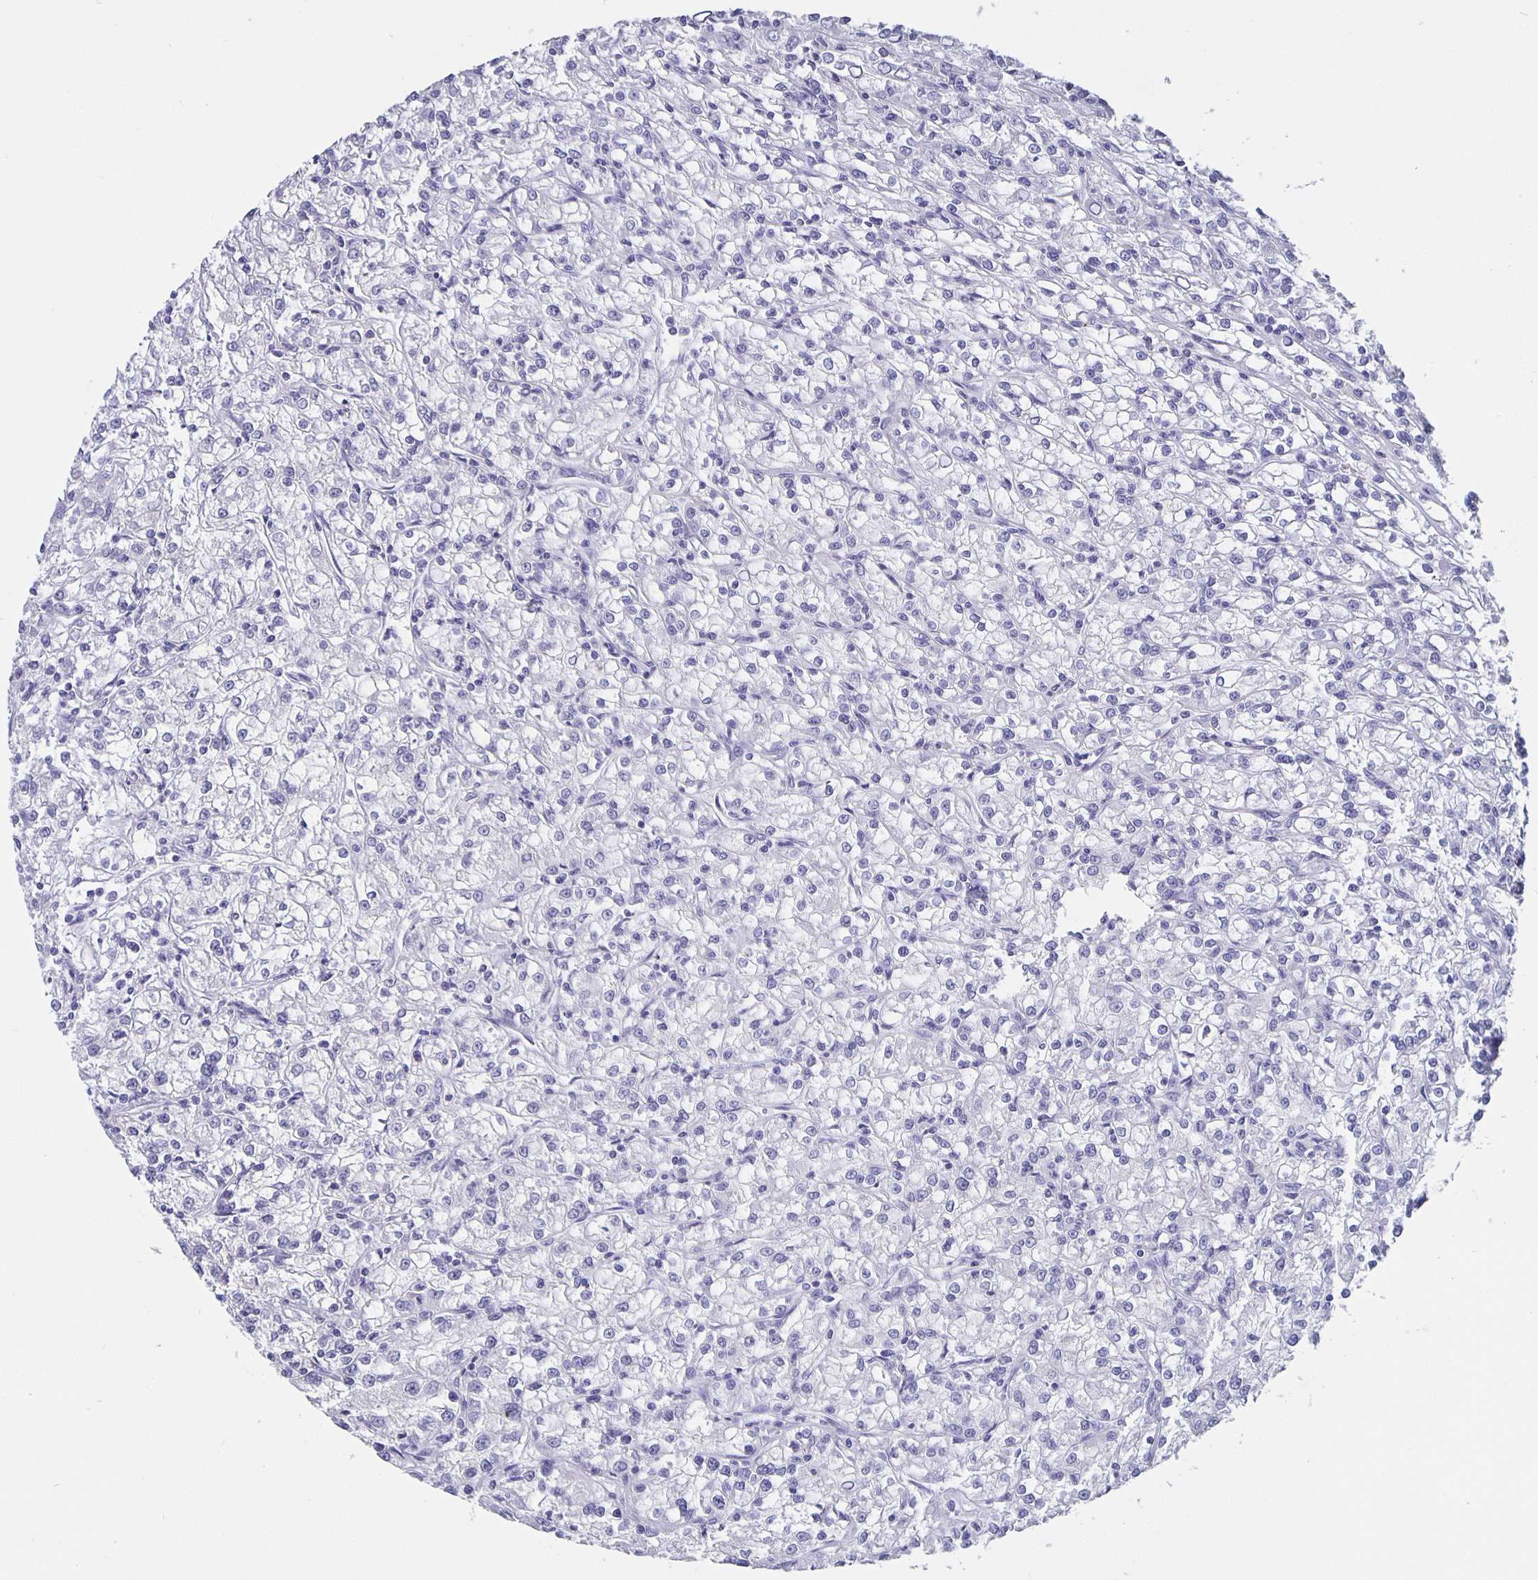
{"staining": {"intensity": "negative", "quantity": "none", "location": "none"}, "tissue": "renal cancer", "cell_type": "Tumor cells", "image_type": "cancer", "snomed": [{"axis": "morphology", "description": "Adenocarcinoma, NOS"}, {"axis": "topography", "description": "Kidney"}], "caption": "Histopathology image shows no significant protein expression in tumor cells of renal cancer (adenocarcinoma).", "gene": "SATB2", "patient": {"sex": "female", "age": 59}}